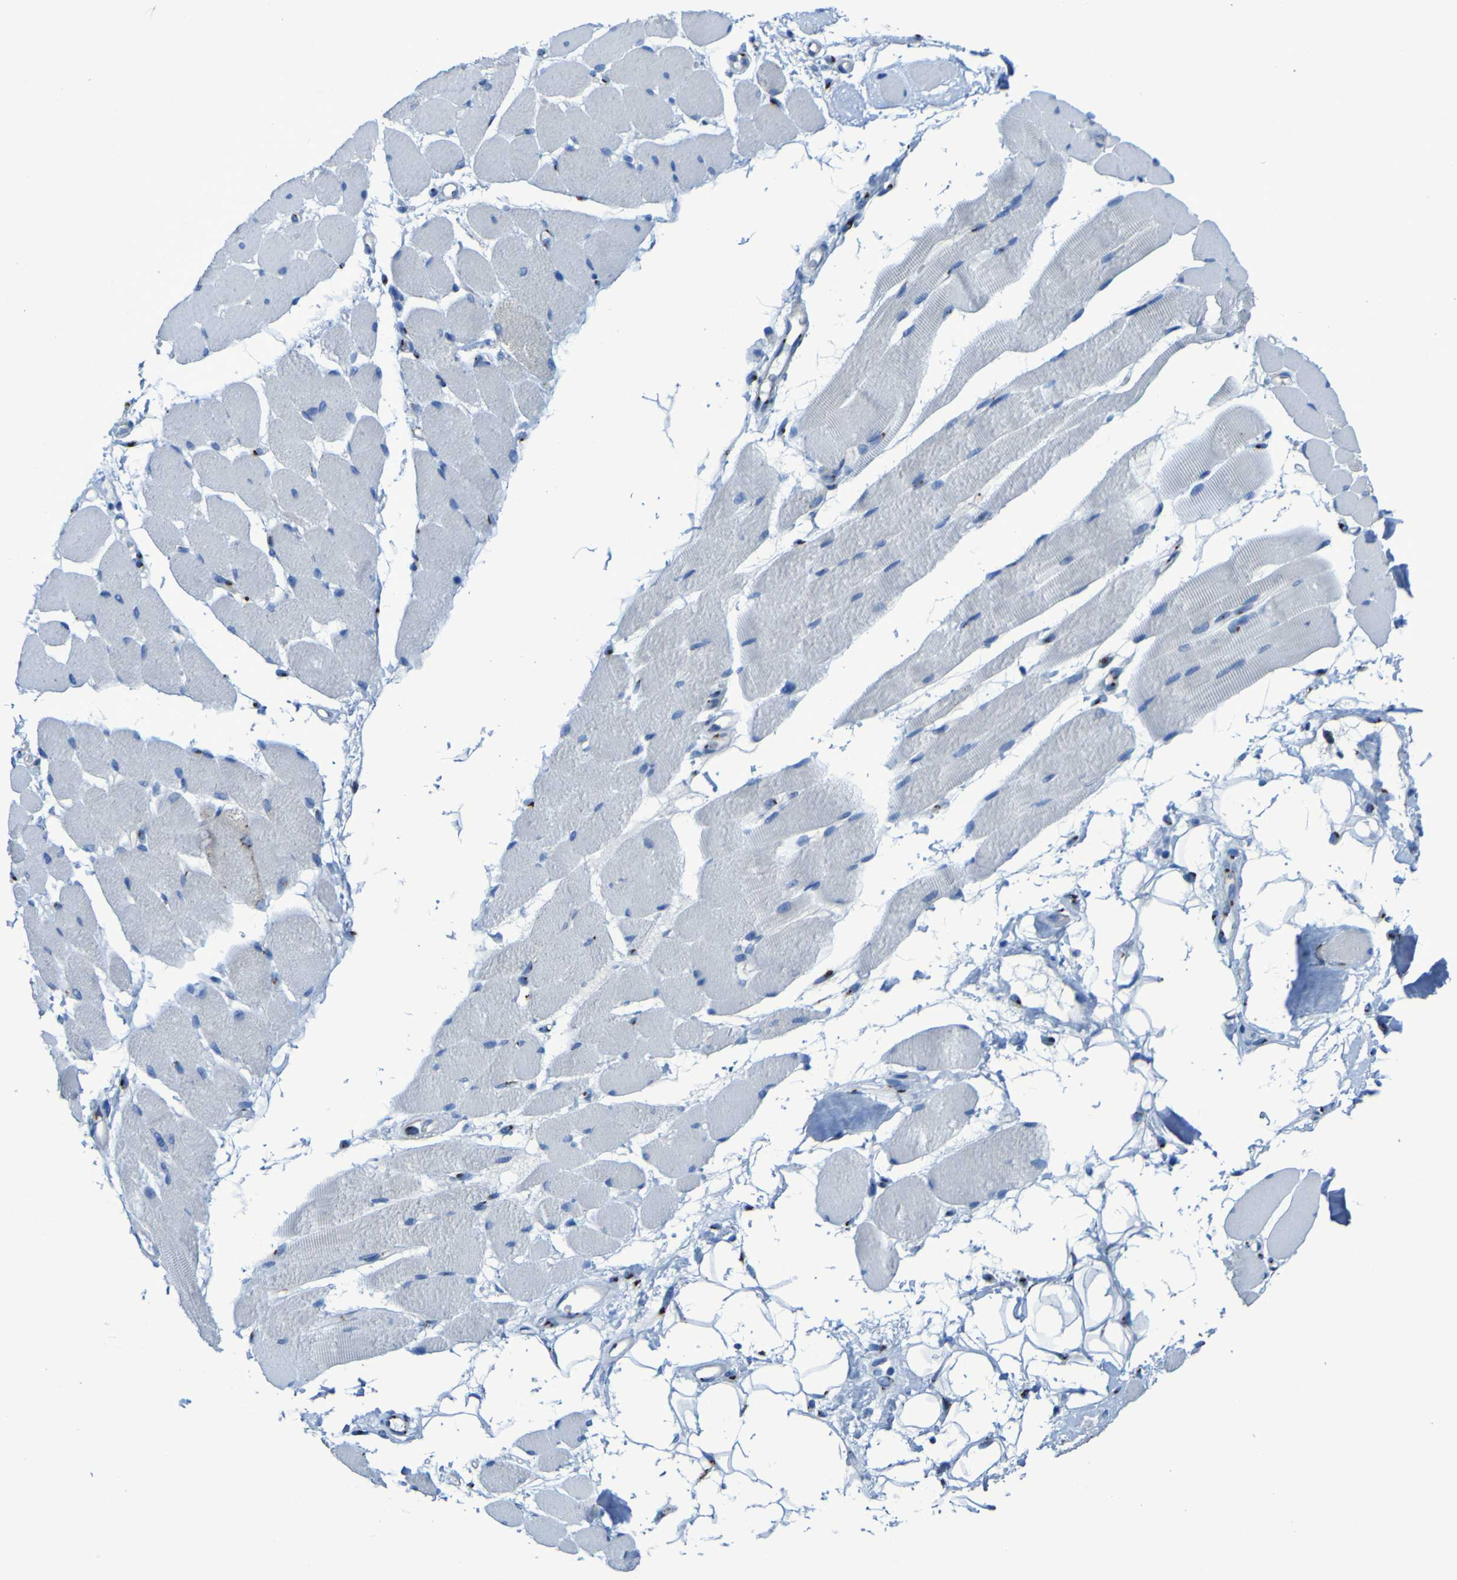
{"staining": {"intensity": "moderate", "quantity": "<25%", "location": "cytoplasmic/membranous"}, "tissue": "skeletal muscle", "cell_type": "Myocytes", "image_type": "normal", "snomed": [{"axis": "morphology", "description": "Normal tissue, NOS"}, {"axis": "topography", "description": "Skeletal muscle"}, {"axis": "topography", "description": "Peripheral nerve tissue"}], "caption": "Immunohistochemistry of unremarkable human skeletal muscle shows low levels of moderate cytoplasmic/membranous positivity in approximately <25% of myocytes.", "gene": "GOLM1", "patient": {"sex": "female", "age": 84}}